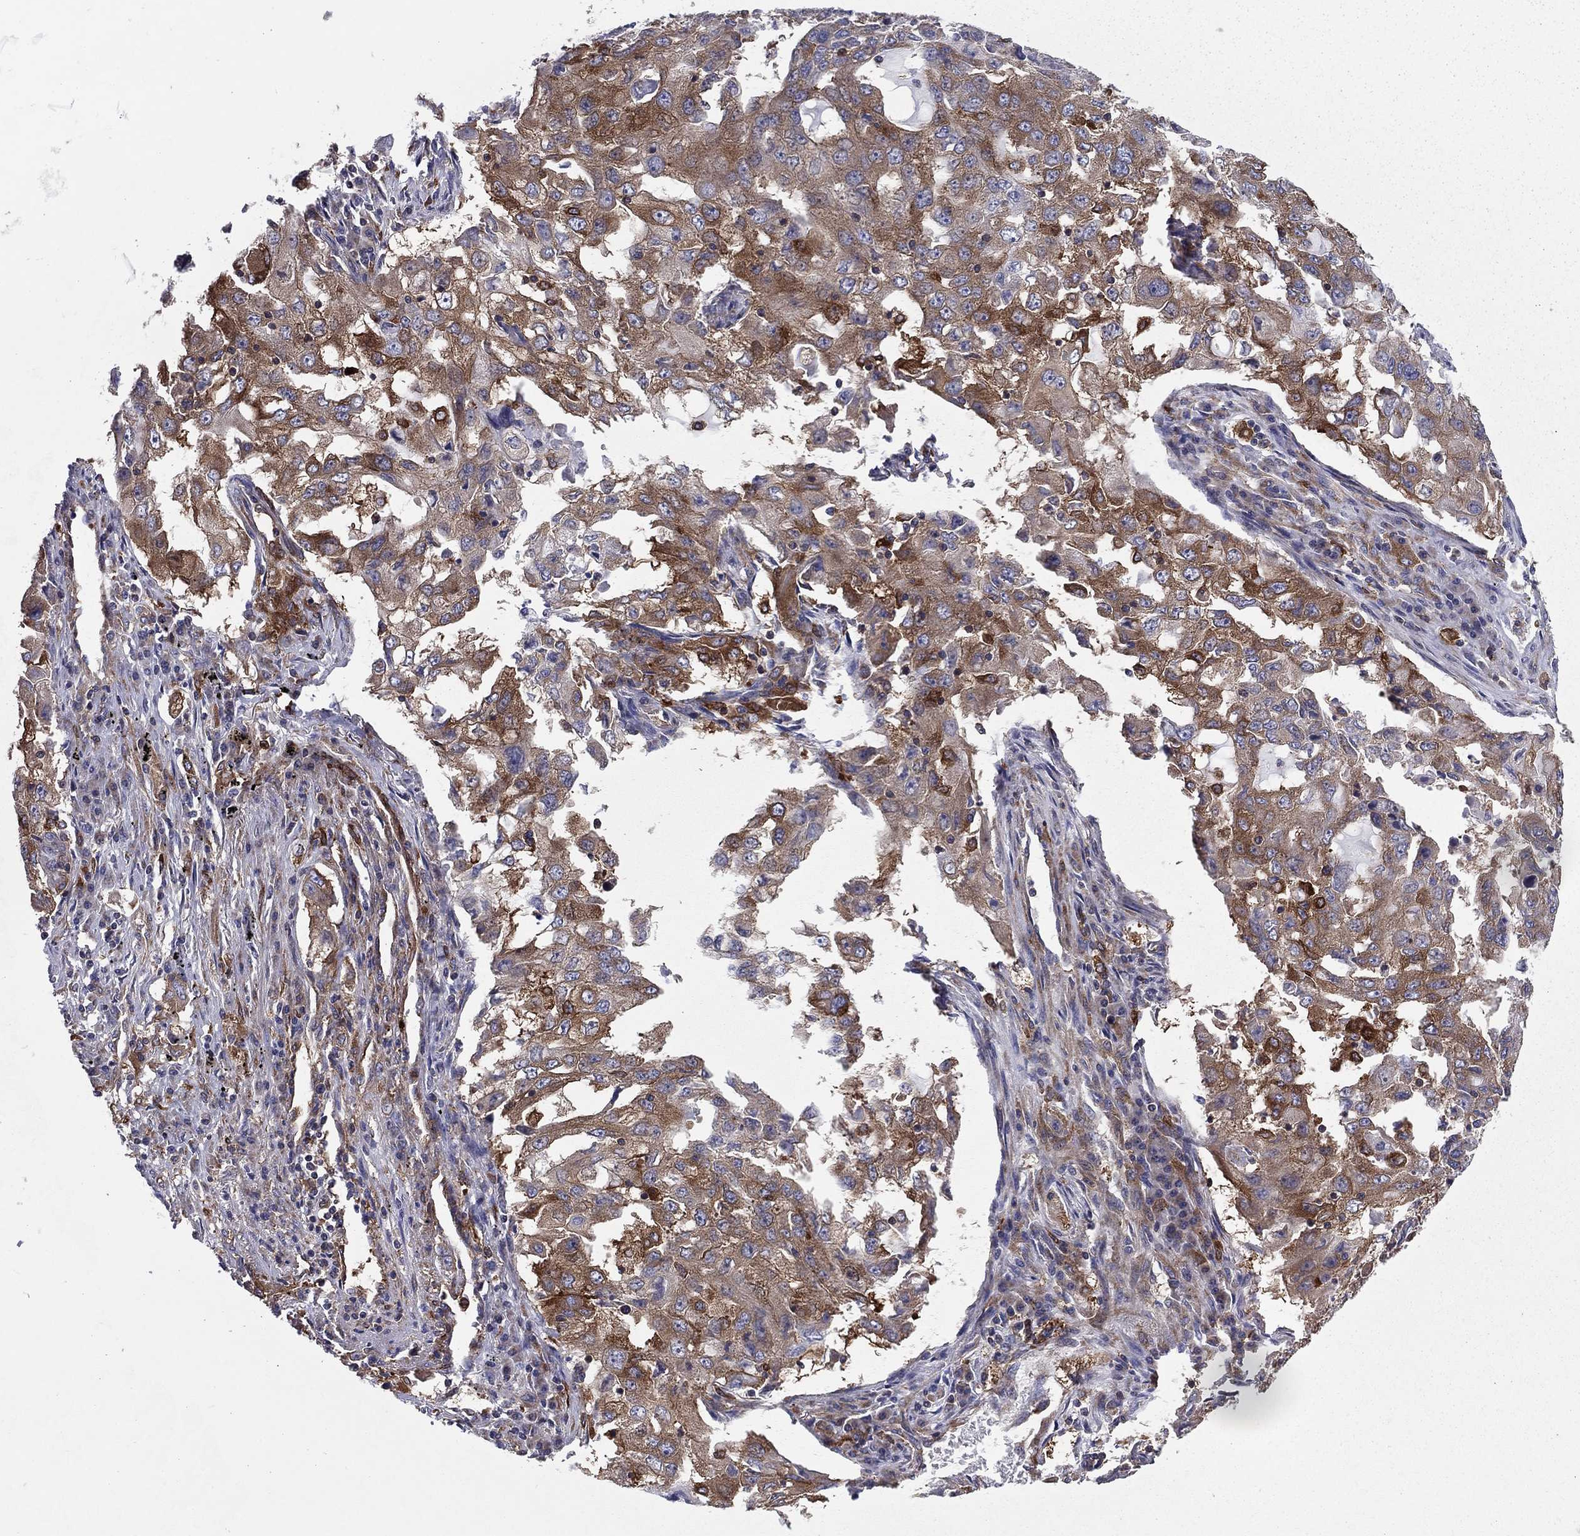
{"staining": {"intensity": "moderate", "quantity": "25%-75%", "location": "cytoplasmic/membranous"}, "tissue": "lung cancer", "cell_type": "Tumor cells", "image_type": "cancer", "snomed": [{"axis": "morphology", "description": "Adenocarcinoma, NOS"}, {"axis": "topography", "description": "Lung"}], "caption": "Protein positivity by immunohistochemistry displays moderate cytoplasmic/membranous positivity in about 25%-75% of tumor cells in lung cancer (adenocarcinoma).", "gene": "EHBP1L1", "patient": {"sex": "female", "age": 61}}